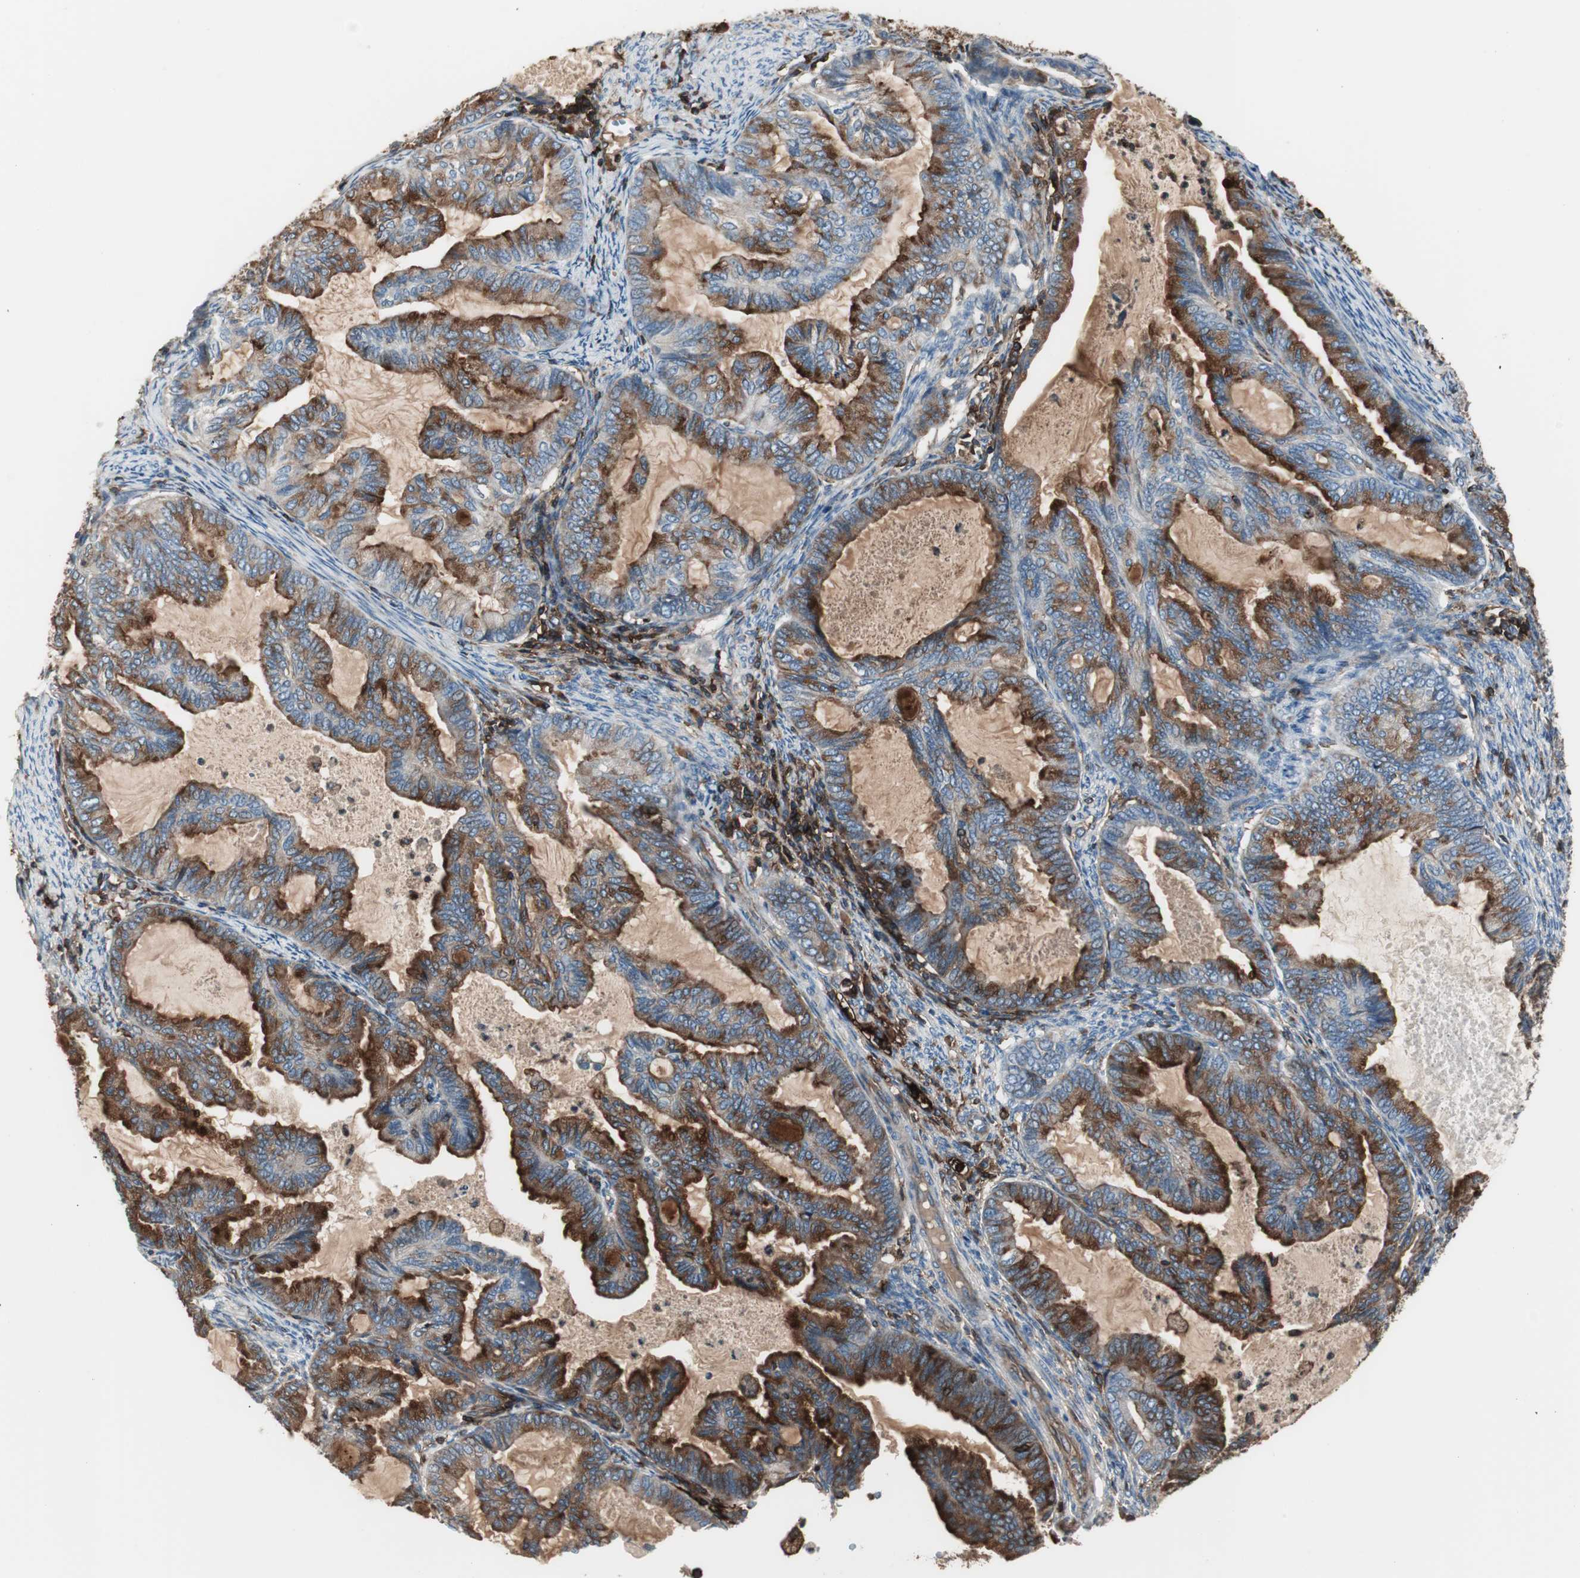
{"staining": {"intensity": "strong", "quantity": ">75%", "location": "cytoplasmic/membranous"}, "tissue": "cervical cancer", "cell_type": "Tumor cells", "image_type": "cancer", "snomed": [{"axis": "morphology", "description": "Normal tissue, NOS"}, {"axis": "morphology", "description": "Adenocarcinoma, NOS"}, {"axis": "topography", "description": "Cervix"}, {"axis": "topography", "description": "Endometrium"}], "caption": "Immunohistochemical staining of human adenocarcinoma (cervical) exhibits high levels of strong cytoplasmic/membranous protein expression in about >75% of tumor cells.", "gene": "B2M", "patient": {"sex": "female", "age": 86}}